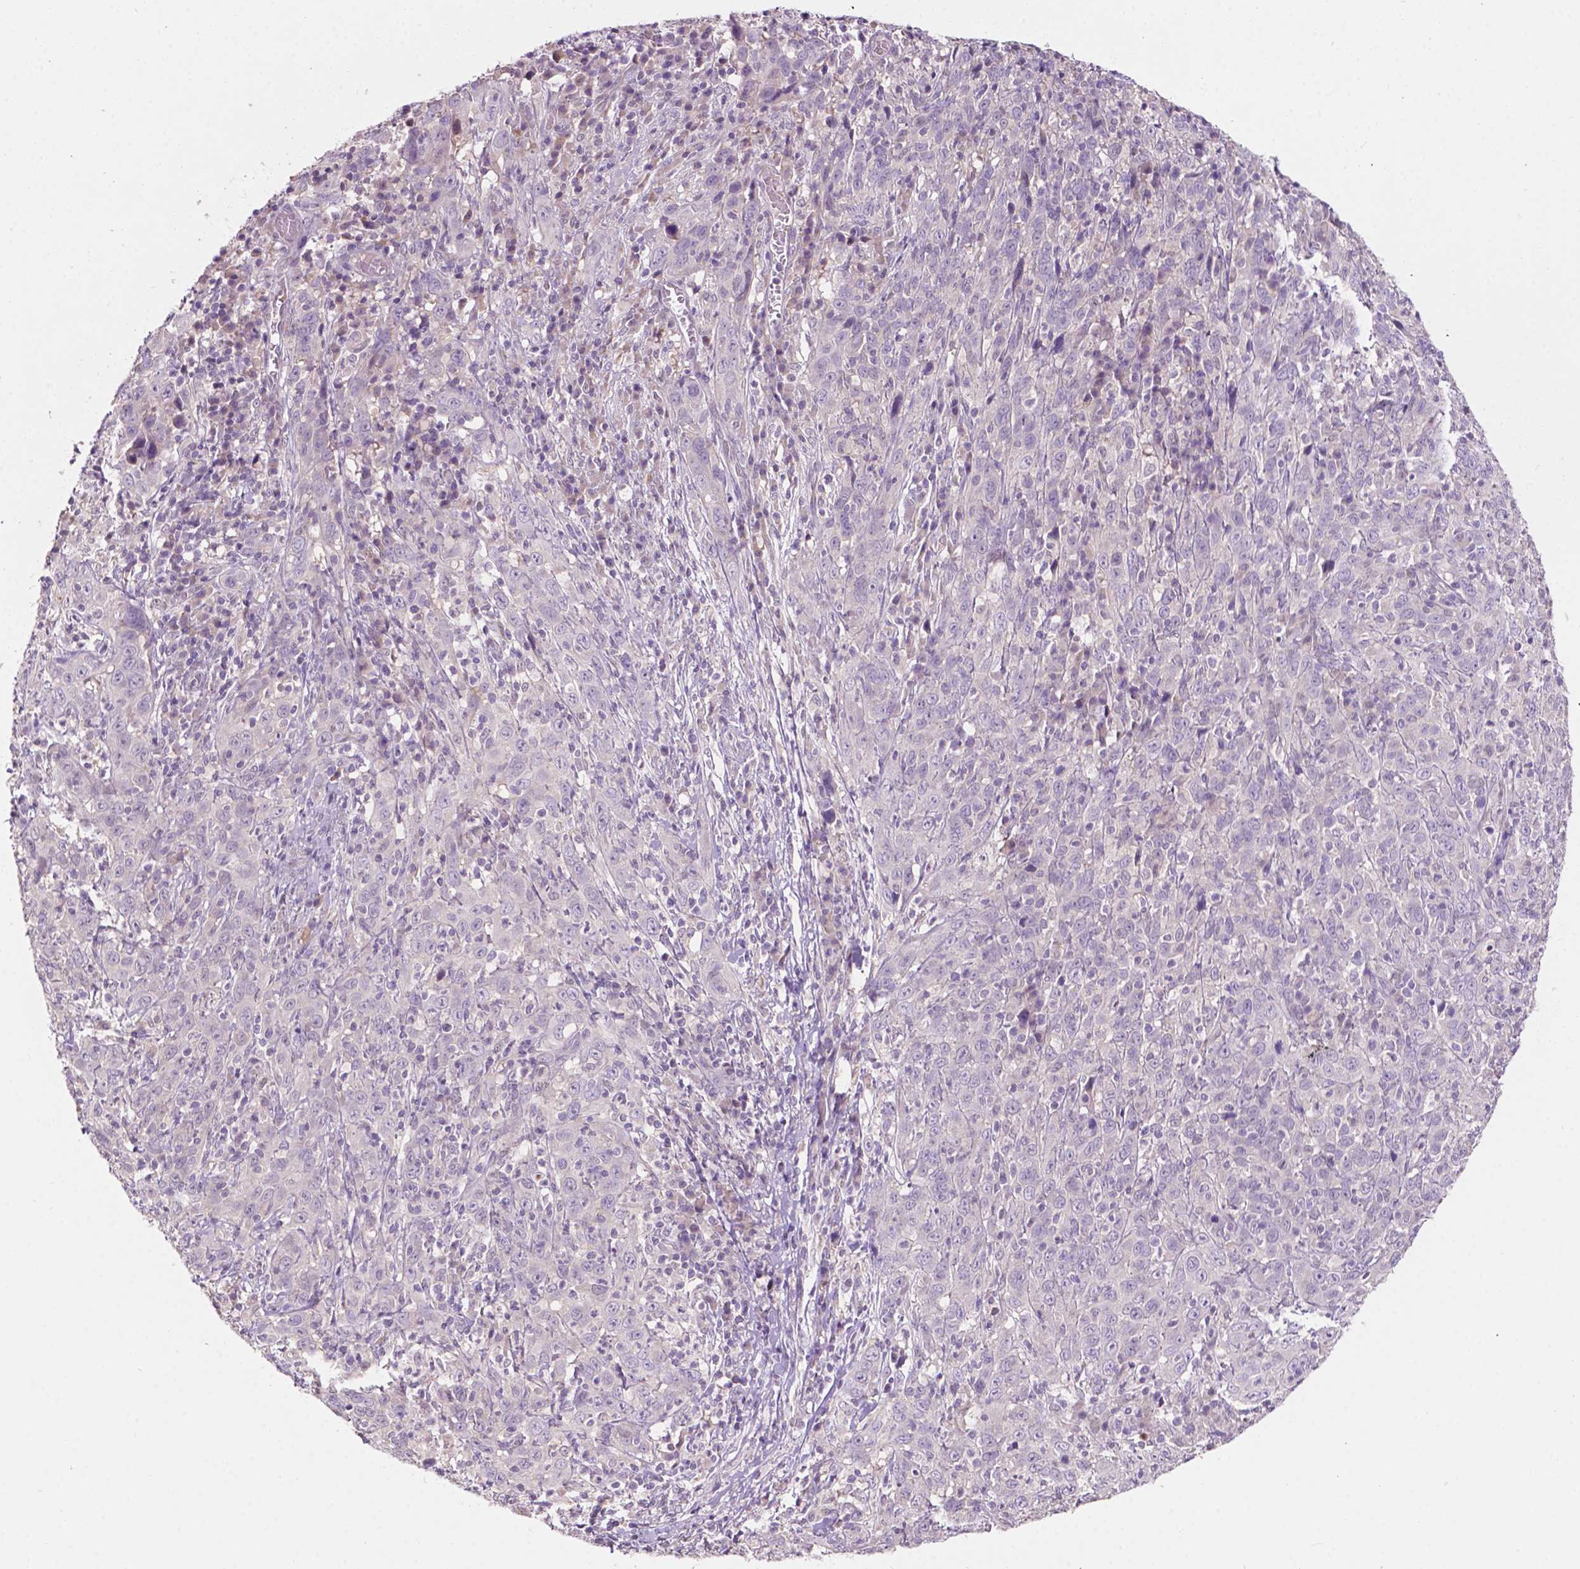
{"staining": {"intensity": "negative", "quantity": "none", "location": "none"}, "tissue": "cervical cancer", "cell_type": "Tumor cells", "image_type": "cancer", "snomed": [{"axis": "morphology", "description": "Squamous cell carcinoma, NOS"}, {"axis": "topography", "description": "Cervix"}], "caption": "The image exhibits no significant expression in tumor cells of cervical cancer (squamous cell carcinoma).", "gene": "TM6SF2", "patient": {"sex": "female", "age": 46}}